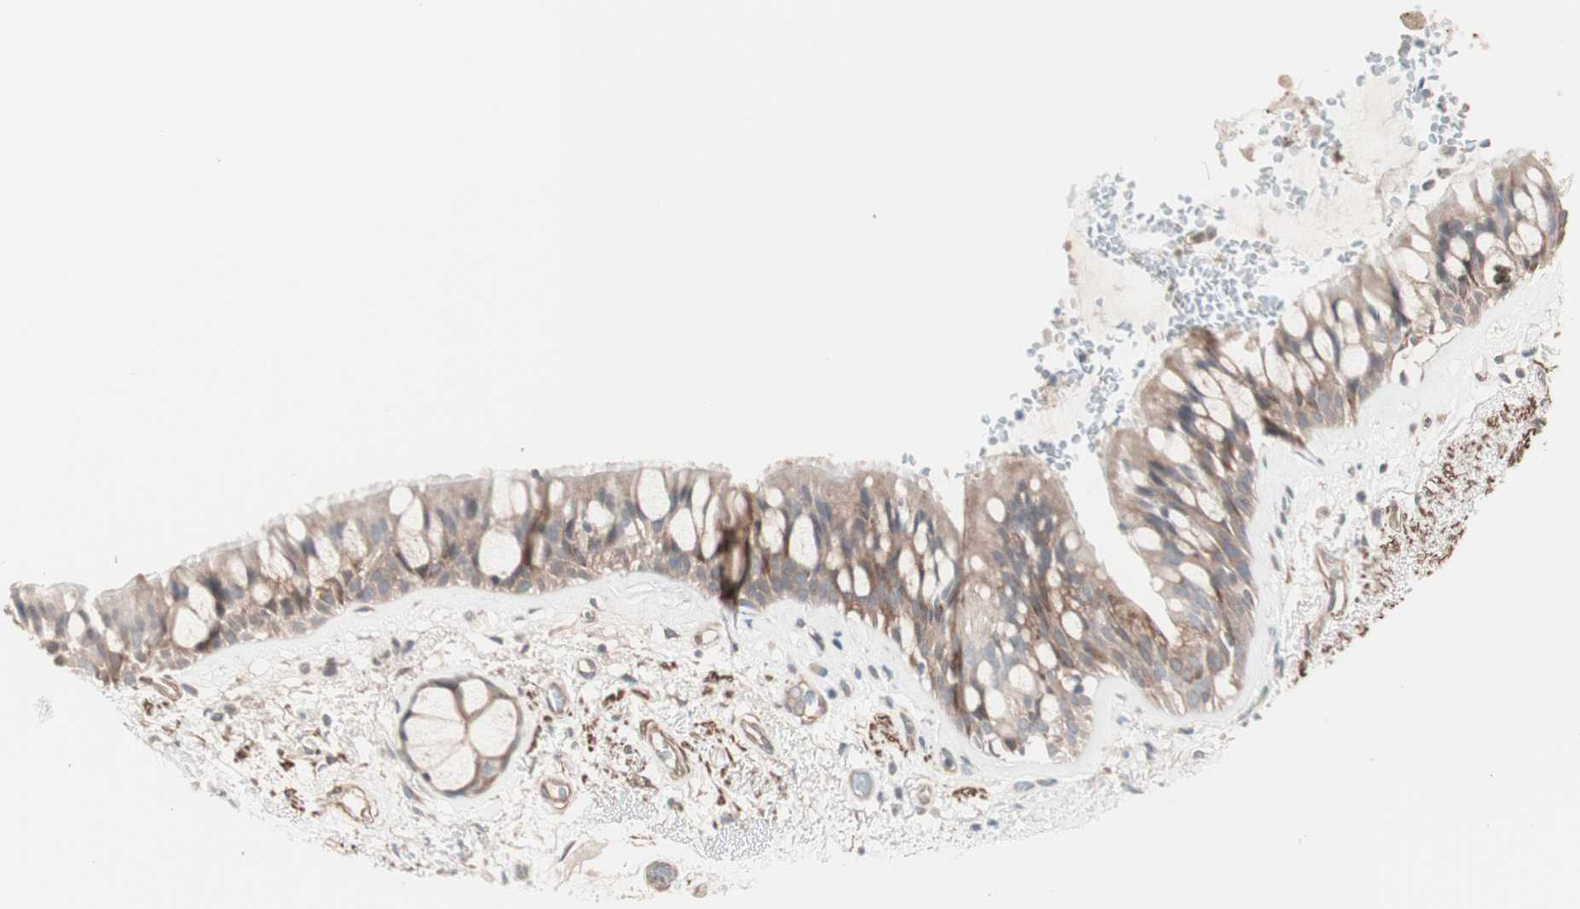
{"staining": {"intensity": "moderate", "quantity": ">75%", "location": "cytoplasmic/membranous"}, "tissue": "bronchus", "cell_type": "Respiratory epithelial cells", "image_type": "normal", "snomed": [{"axis": "morphology", "description": "Normal tissue, NOS"}, {"axis": "topography", "description": "Bronchus"}], "caption": "Immunohistochemical staining of unremarkable human bronchus exhibits >75% levels of moderate cytoplasmic/membranous protein staining in about >75% of respiratory epithelial cells. The staining is performed using DAB (3,3'-diaminobenzidine) brown chromogen to label protein expression. The nuclei are counter-stained blue using hematoxylin.", "gene": "ALG5", "patient": {"sex": "male", "age": 66}}